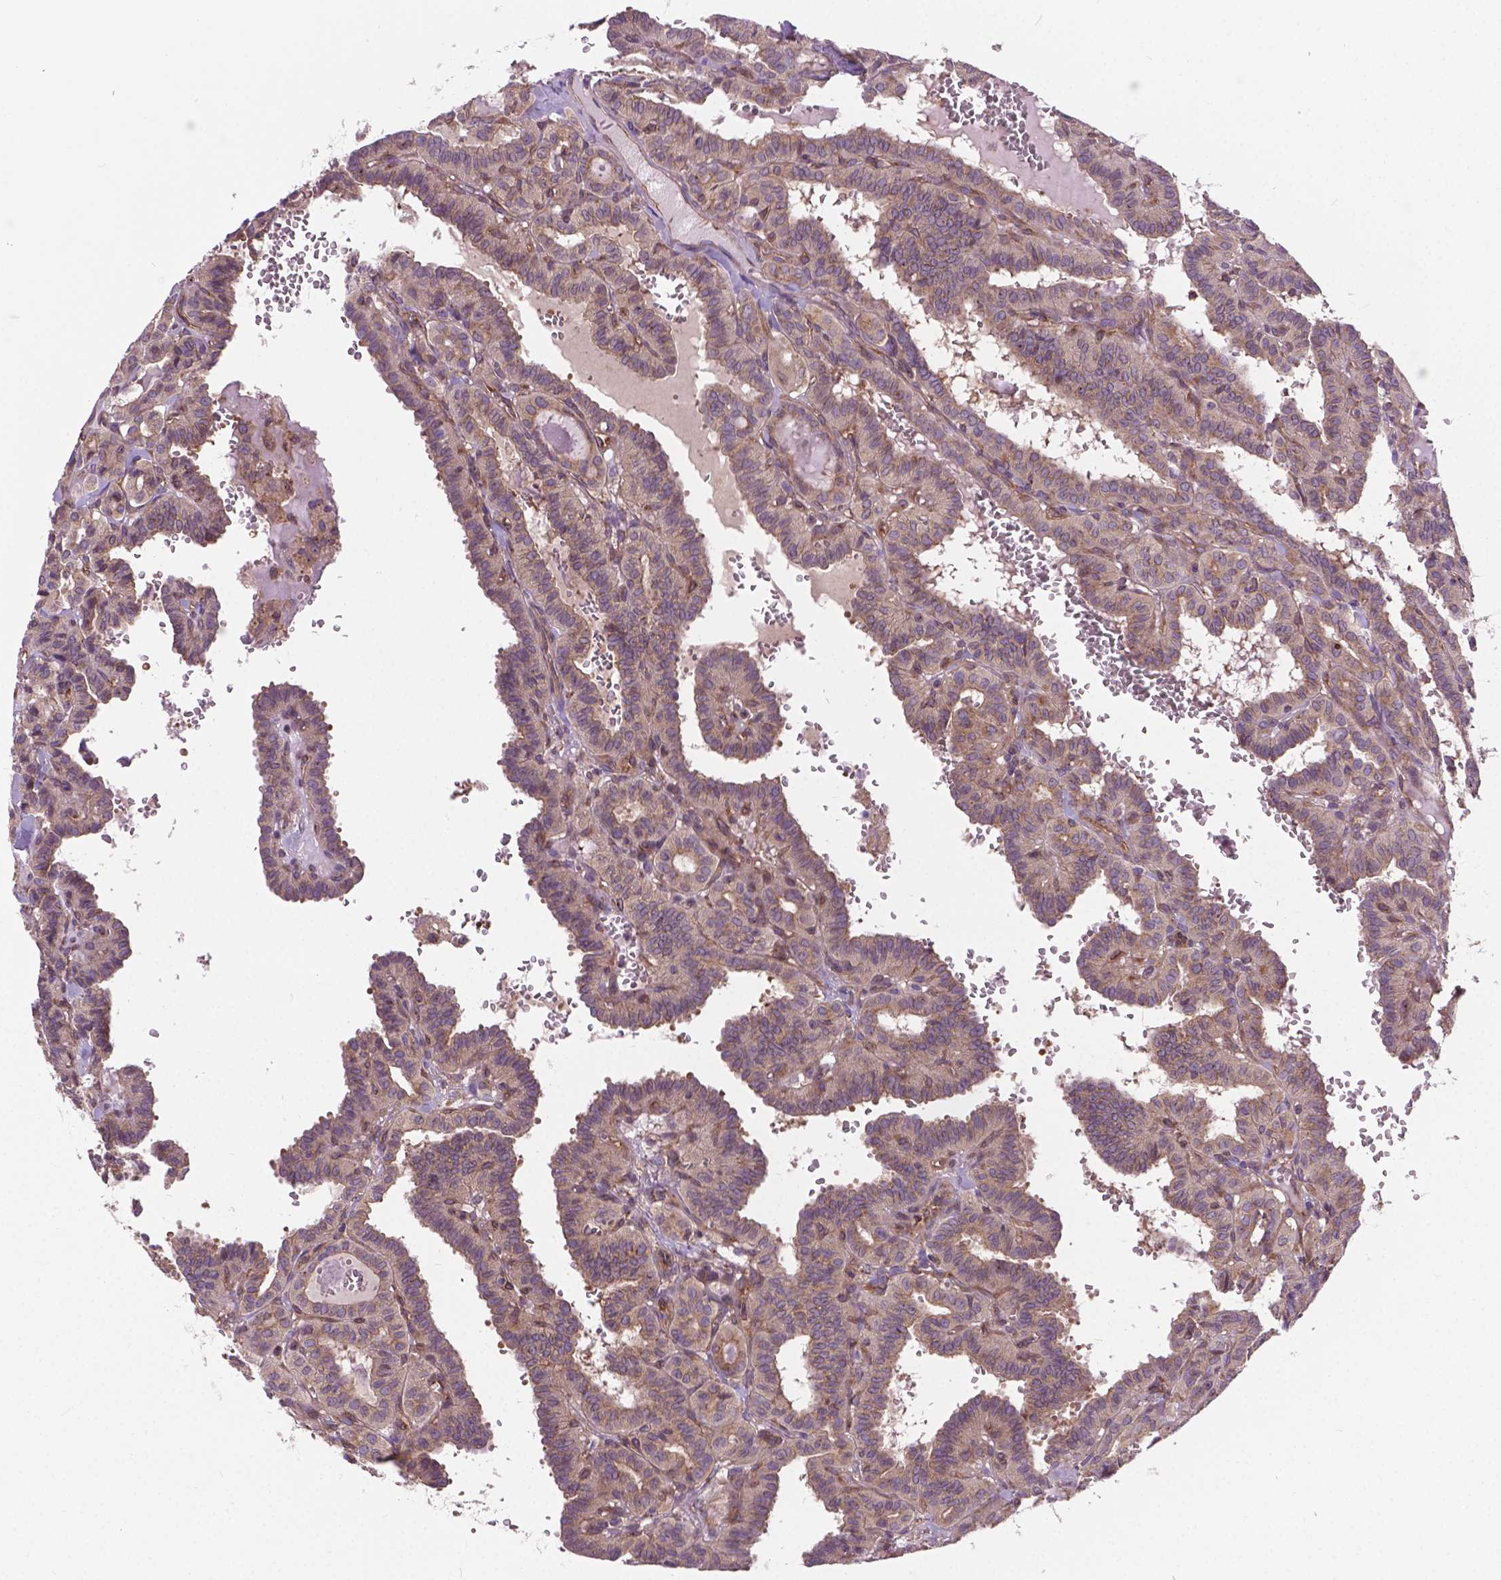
{"staining": {"intensity": "negative", "quantity": "none", "location": "none"}, "tissue": "thyroid cancer", "cell_type": "Tumor cells", "image_type": "cancer", "snomed": [{"axis": "morphology", "description": "Papillary adenocarcinoma, NOS"}, {"axis": "topography", "description": "Thyroid gland"}], "caption": "Immunohistochemical staining of thyroid cancer (papillary adenocarcinoma) displays no significant positivity in tumor cells.", "gene": "MZT1", "patient": {"sex": "female", "age": 21}}